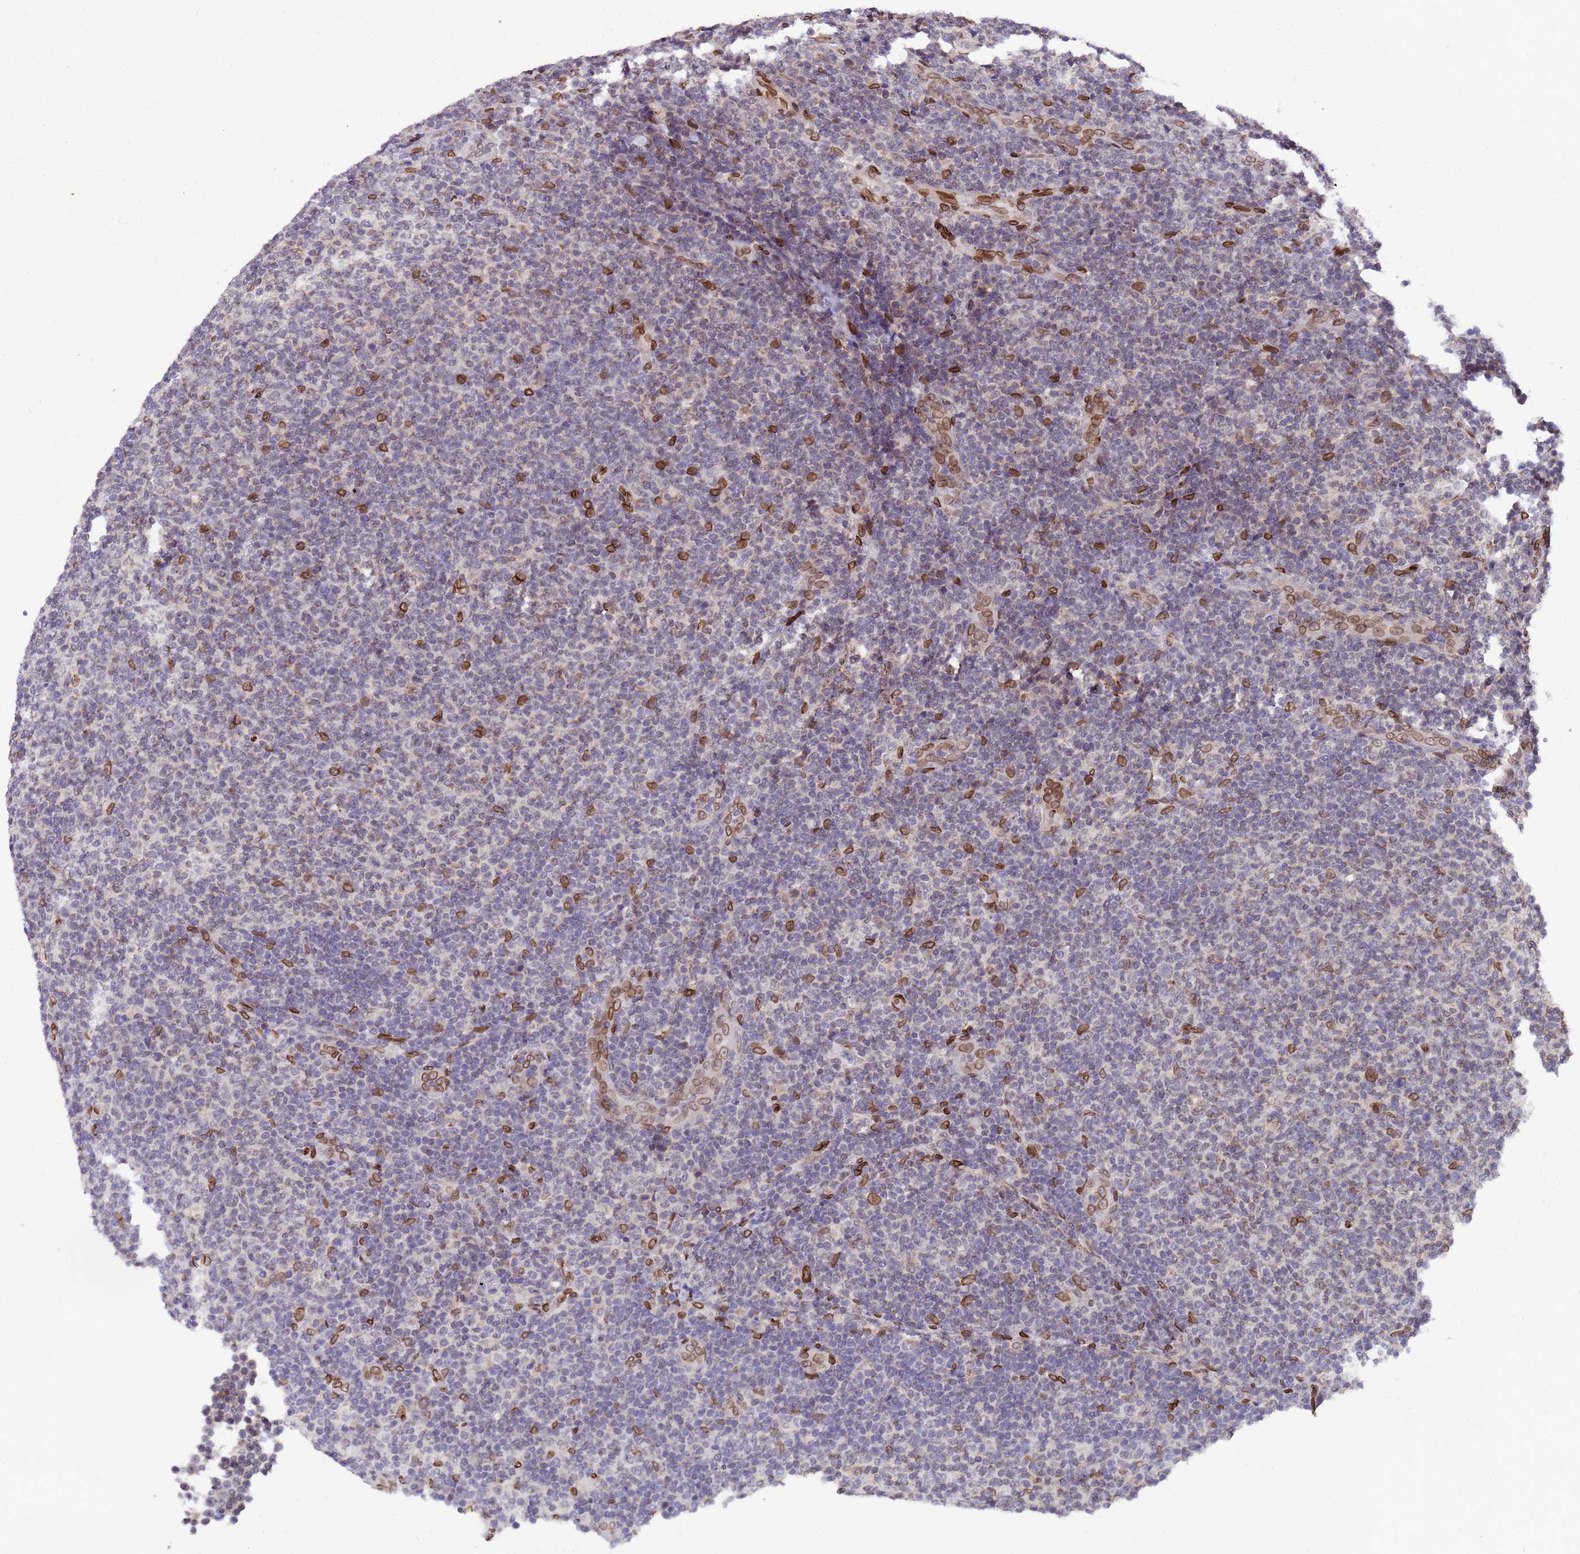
{"staining": {"intensity": "weak", "quantity": "<25%", "location": "nuclear"}, "tissue": "lymphoma", "cell_type": "Tumor cells", "image_type": "cancer", "snomed": [{"axis": "morphology", "description": "Malignant lymphoma, non-Hodgkin's type, Low grade"}, {"axis": "topography", "description": "Lymph node"}], "caption": "IHC photomicrograph of neoplastic tissue: human lymphoma stained with DAB (3,3'-diaminobenzidine) shows no significant protein expression in tumor cells. The staining was performed using DAB (3,3'-diaminobenzidine) to visualize the protein expression in brown, while the nuclei were stained in blue with hematoxylin (Magnification: 20x).", "gene": "GPR135", "patient": {"sex": "male", "age": 66}}